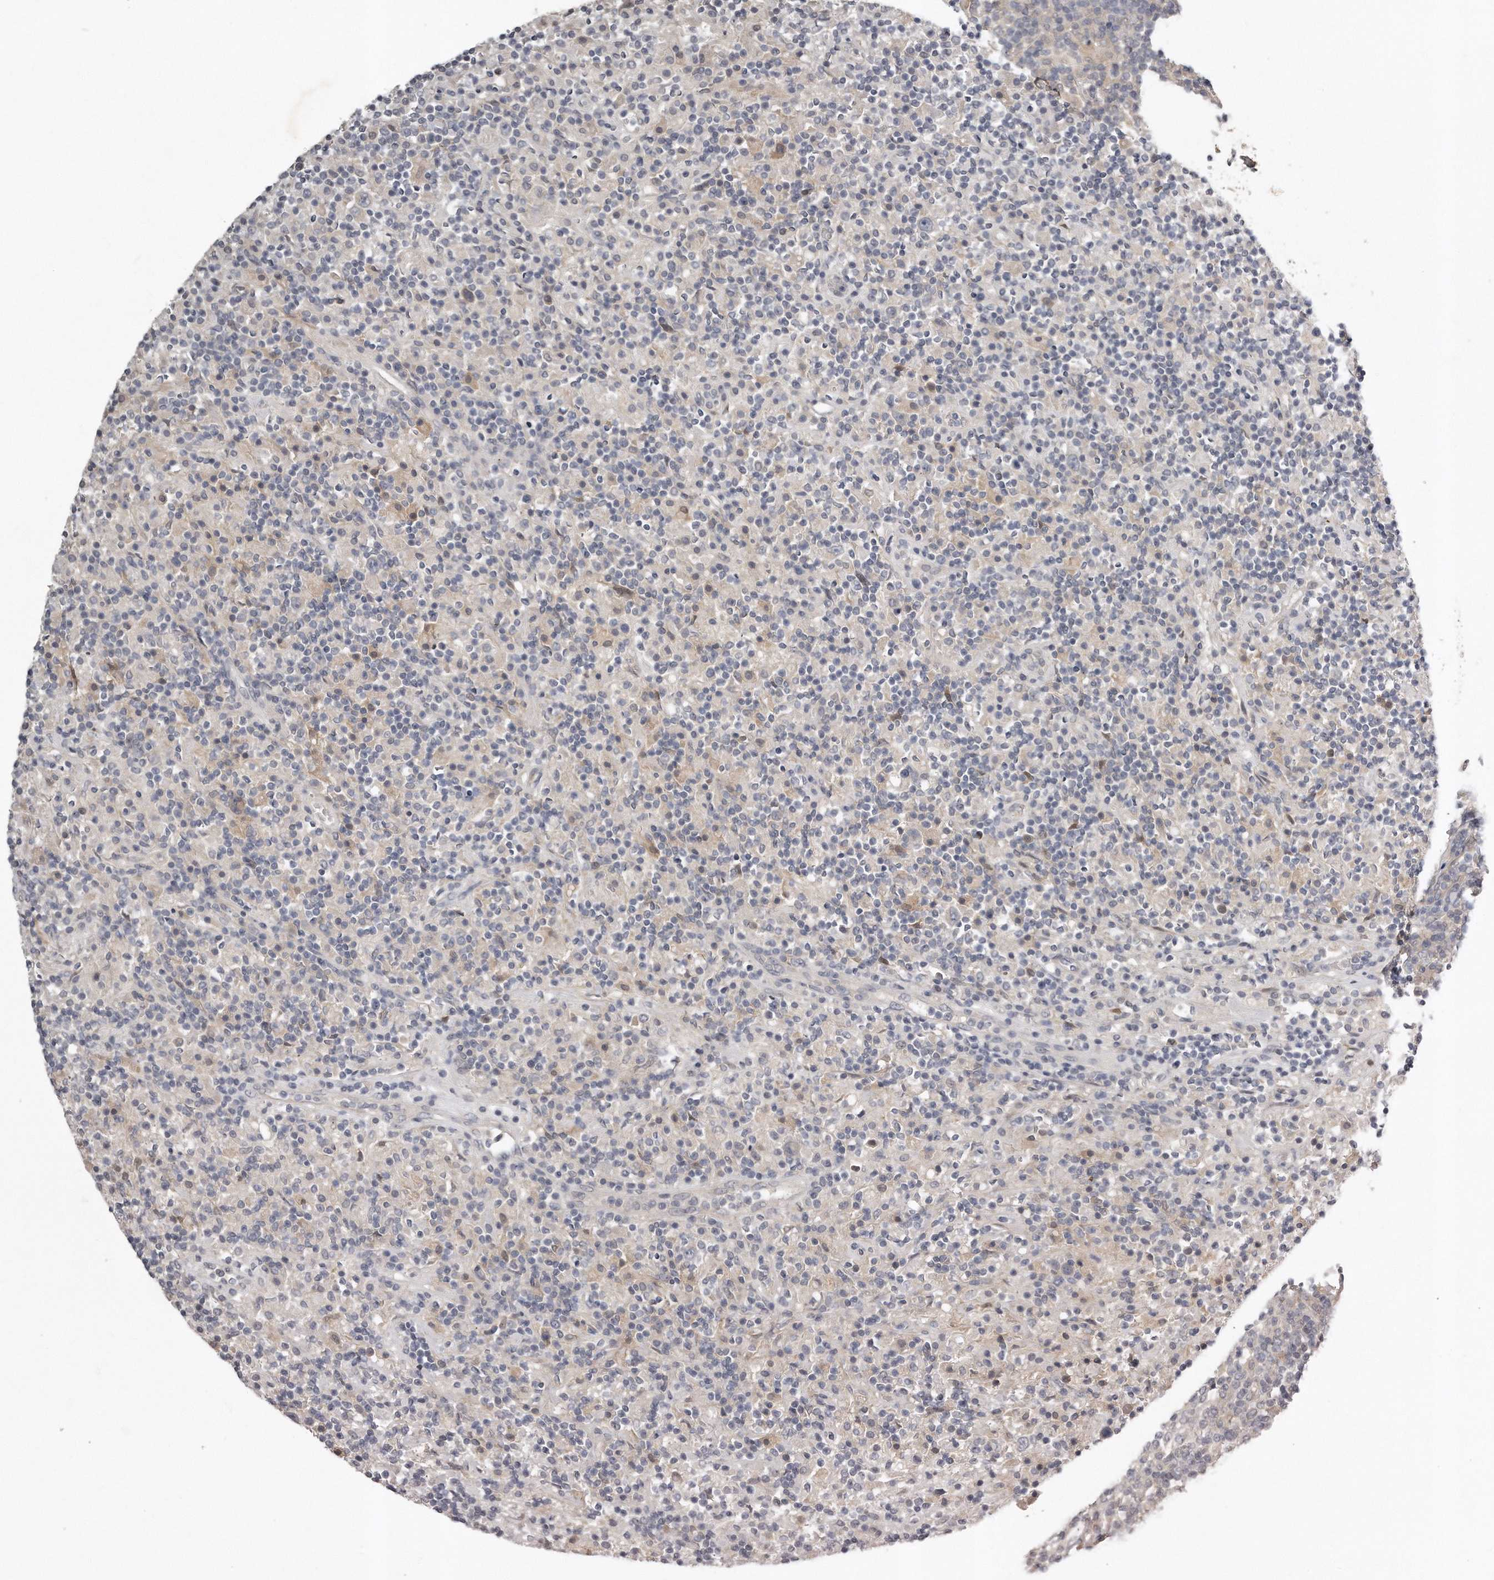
{"staining": {"intensity": "negative", "quantity": "none", "location": "none"}, "tissue": "lymphoma", "cell_type": "Tumor cells", "image_type": "cancer", "snomed": [{"axis": "morphology", "description": "Hodgkin's disease, NOS"}, {"axis": "topography", "description": "Lymph node"}], "caption": "Protein analysis of Hodgkin's disease reveals no significant positivity in tumor cells. The staining was performed using DAB to visualize the protein expression in brown, while the nuclei were stained in blue with hematoxylin (Magnification: 20x).", "gene": "GGCT", "patient": {"sex": "male", "age": 70}}